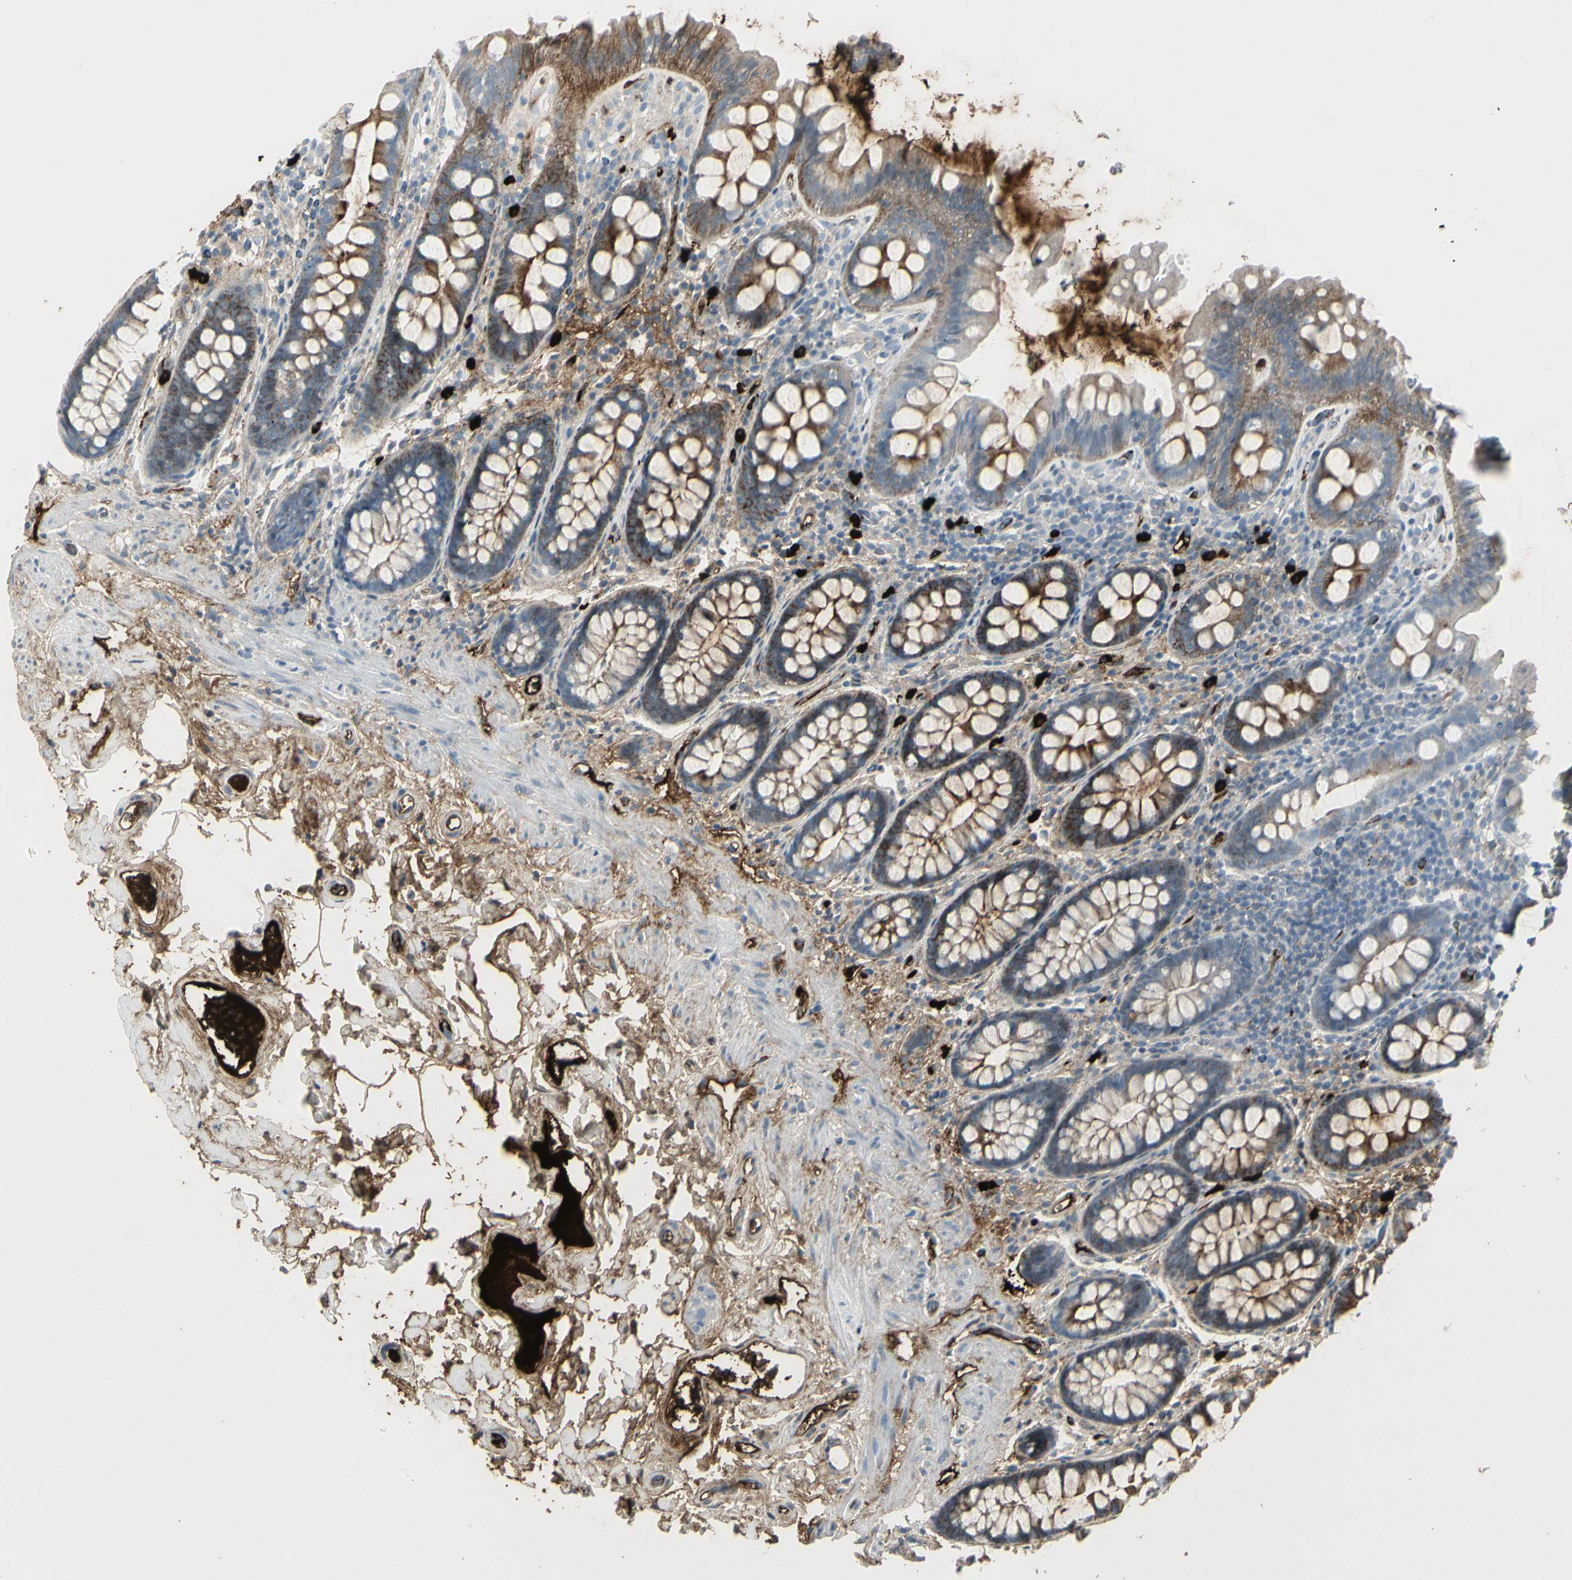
{"staining": {"intensity": "negative", "quantity": "none", "location": "none"}, "tissue": "colon", "cell_type": "Endothelial cells", "image_type": "normal", "snomed": [{"axis": "morphology", "description": "Normal tissue, NOS"}, {"axis": "topography", "description": "Colon"}], "caption": "Immunohistochemistry (IHC) of normal colon displays no positivity in endothelial cells. (Brightfield microscopy of DAB (3,3'-diaminobenzidine) immunohistochemistry (IHC) at high magnification).", "gene": "IGHM", "patient": {"sex": "female", "age": 80}}